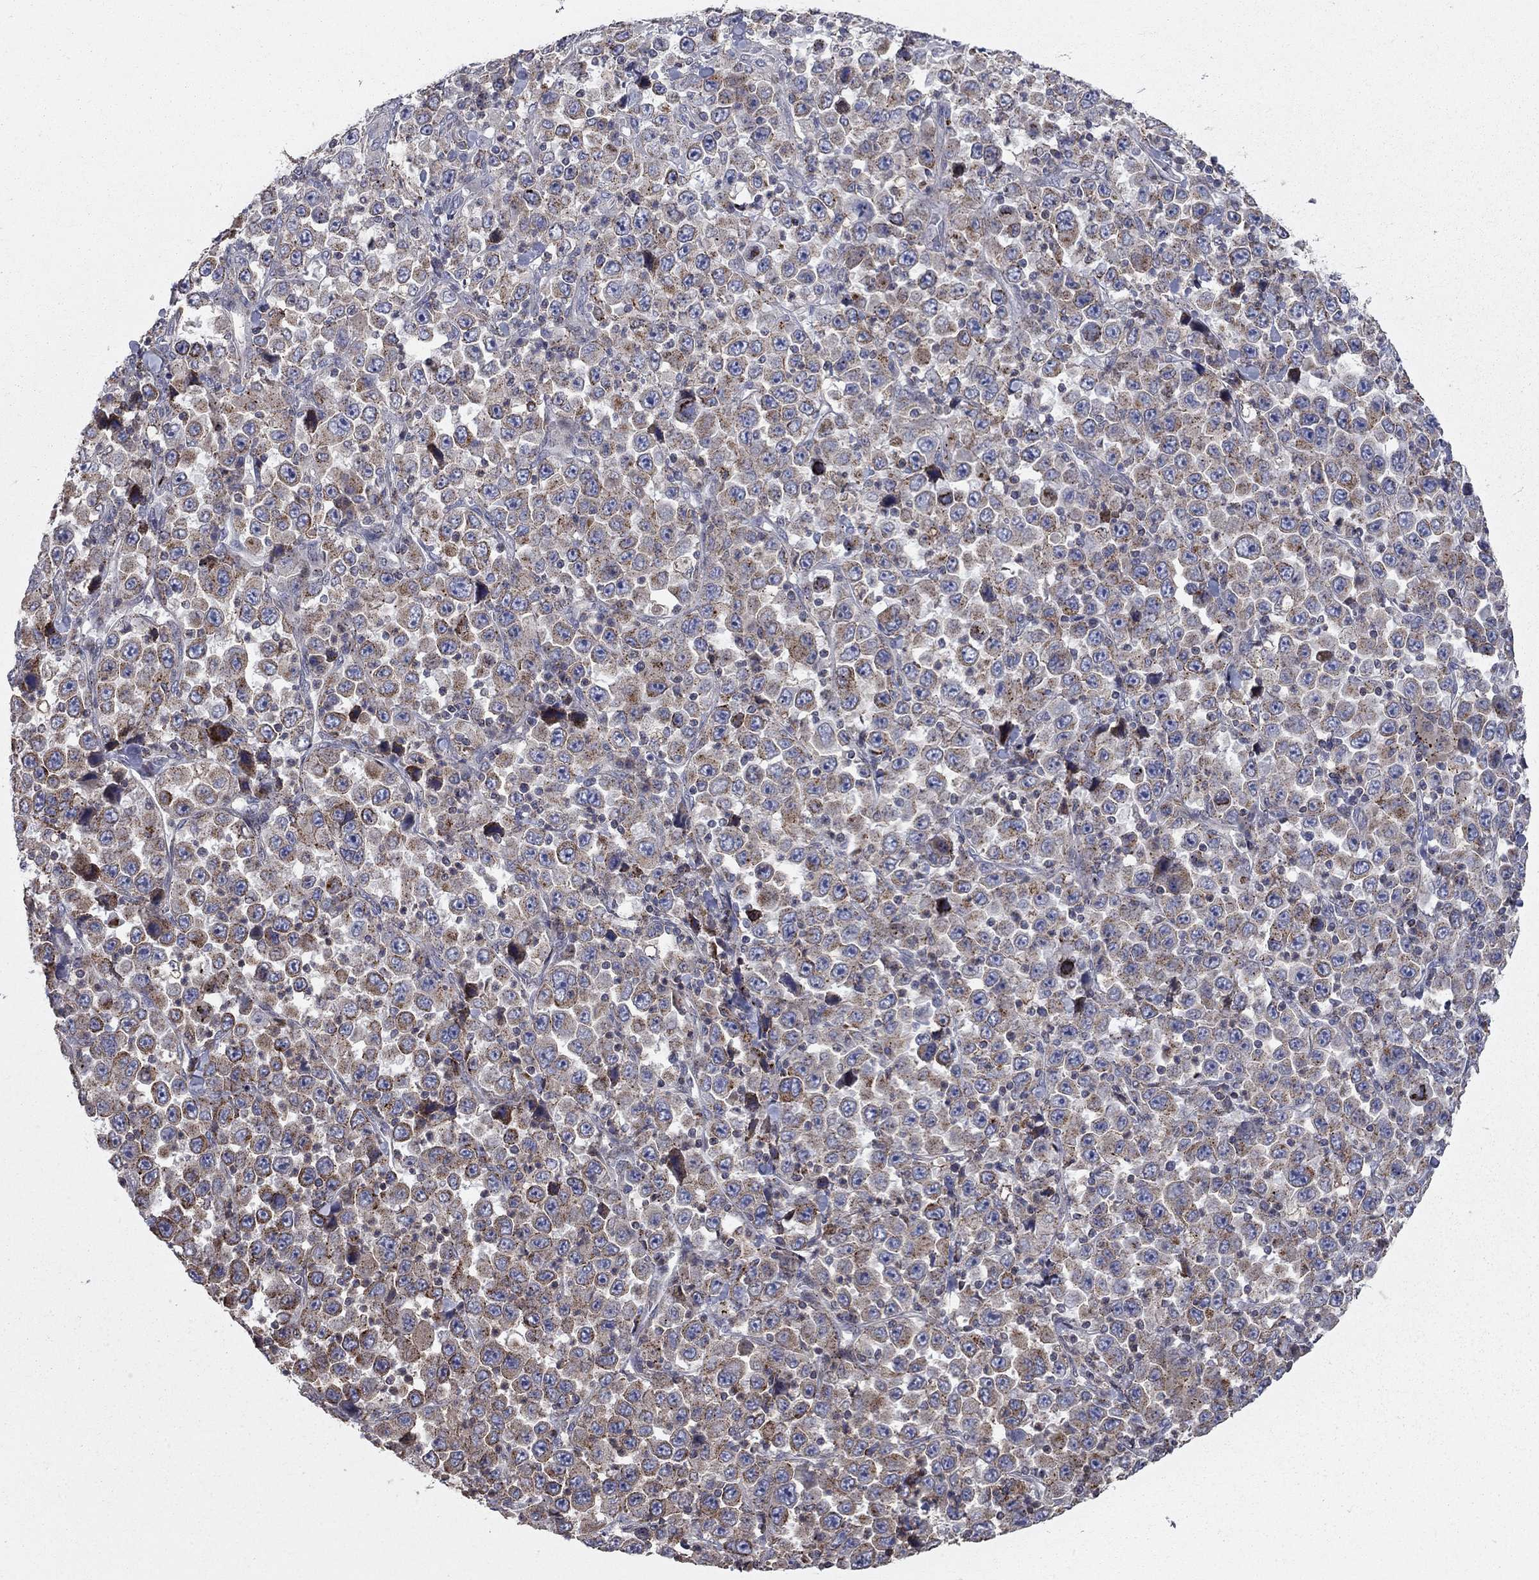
{"staining": {"intensity": "strong", "quantity": "25%-75%", "location": "cytoplasmic/membranous"}, "tissue": "stomach cancer", "cell_type": "Tumor cells", "image_type": "cancer", "snomed": [{"axis": "morphology", "description": "Normal tissue, NOS"}, {"axis": "morphology", "description": "Adenocarcinoma, NOS"}, {"axis": "topography", "description": "Stomach, upper"}, {"axis": "topography", "description": "Stomach"}], "caption": "Protein expression analysis of adenocarcinoma (stomach) displays strong cytoplasmic/membranous staining in approximately 25%-75% of tumor cells. (Stains: DAB in brown, nuclei in blue, Microscopy: brightfield microscopy at high magnification).", "gene": "ERN2", "patient": {"sex": "male", "age": 59}}